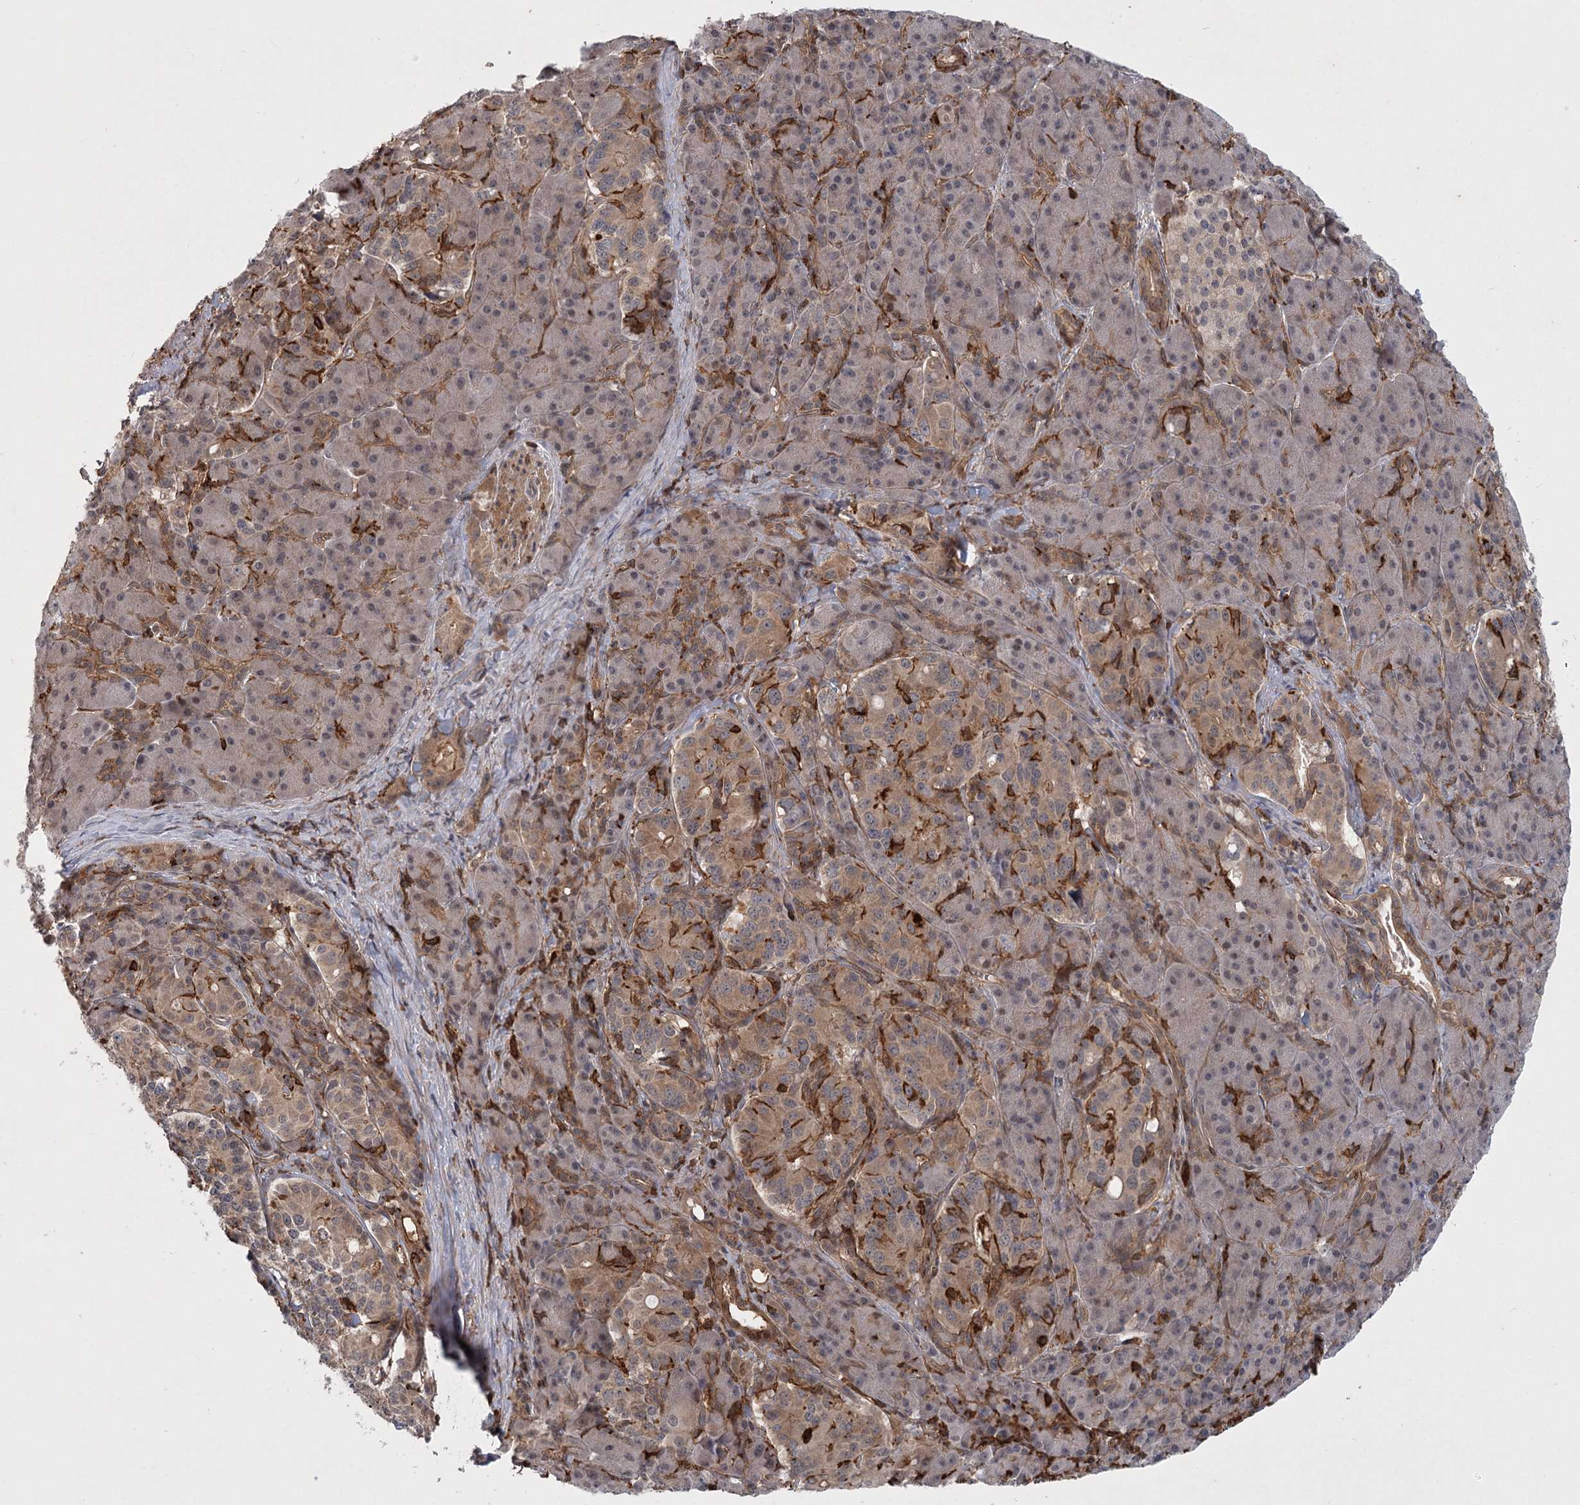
{"staining": {"intensity": "moderate", "quantity": "25%-75%", "location": "cytoplasmic/membranous"}, "tissue": "pancreatic cancer", "cell_type": "Tumor cells", "image_type": "cancer", "snomed": [{"axis": "morphology", "description": "Adenocarcinoma, NOS"}, {"axis": "topography", "description": "Pancreas"}], "caption": "Pancreatic cancer (adenocarcinoma) stained with a protein marker exhibits moderate staining in tumor cells.", "gene": "MEPE", "patient": {"sex": "female", "age": 74}}